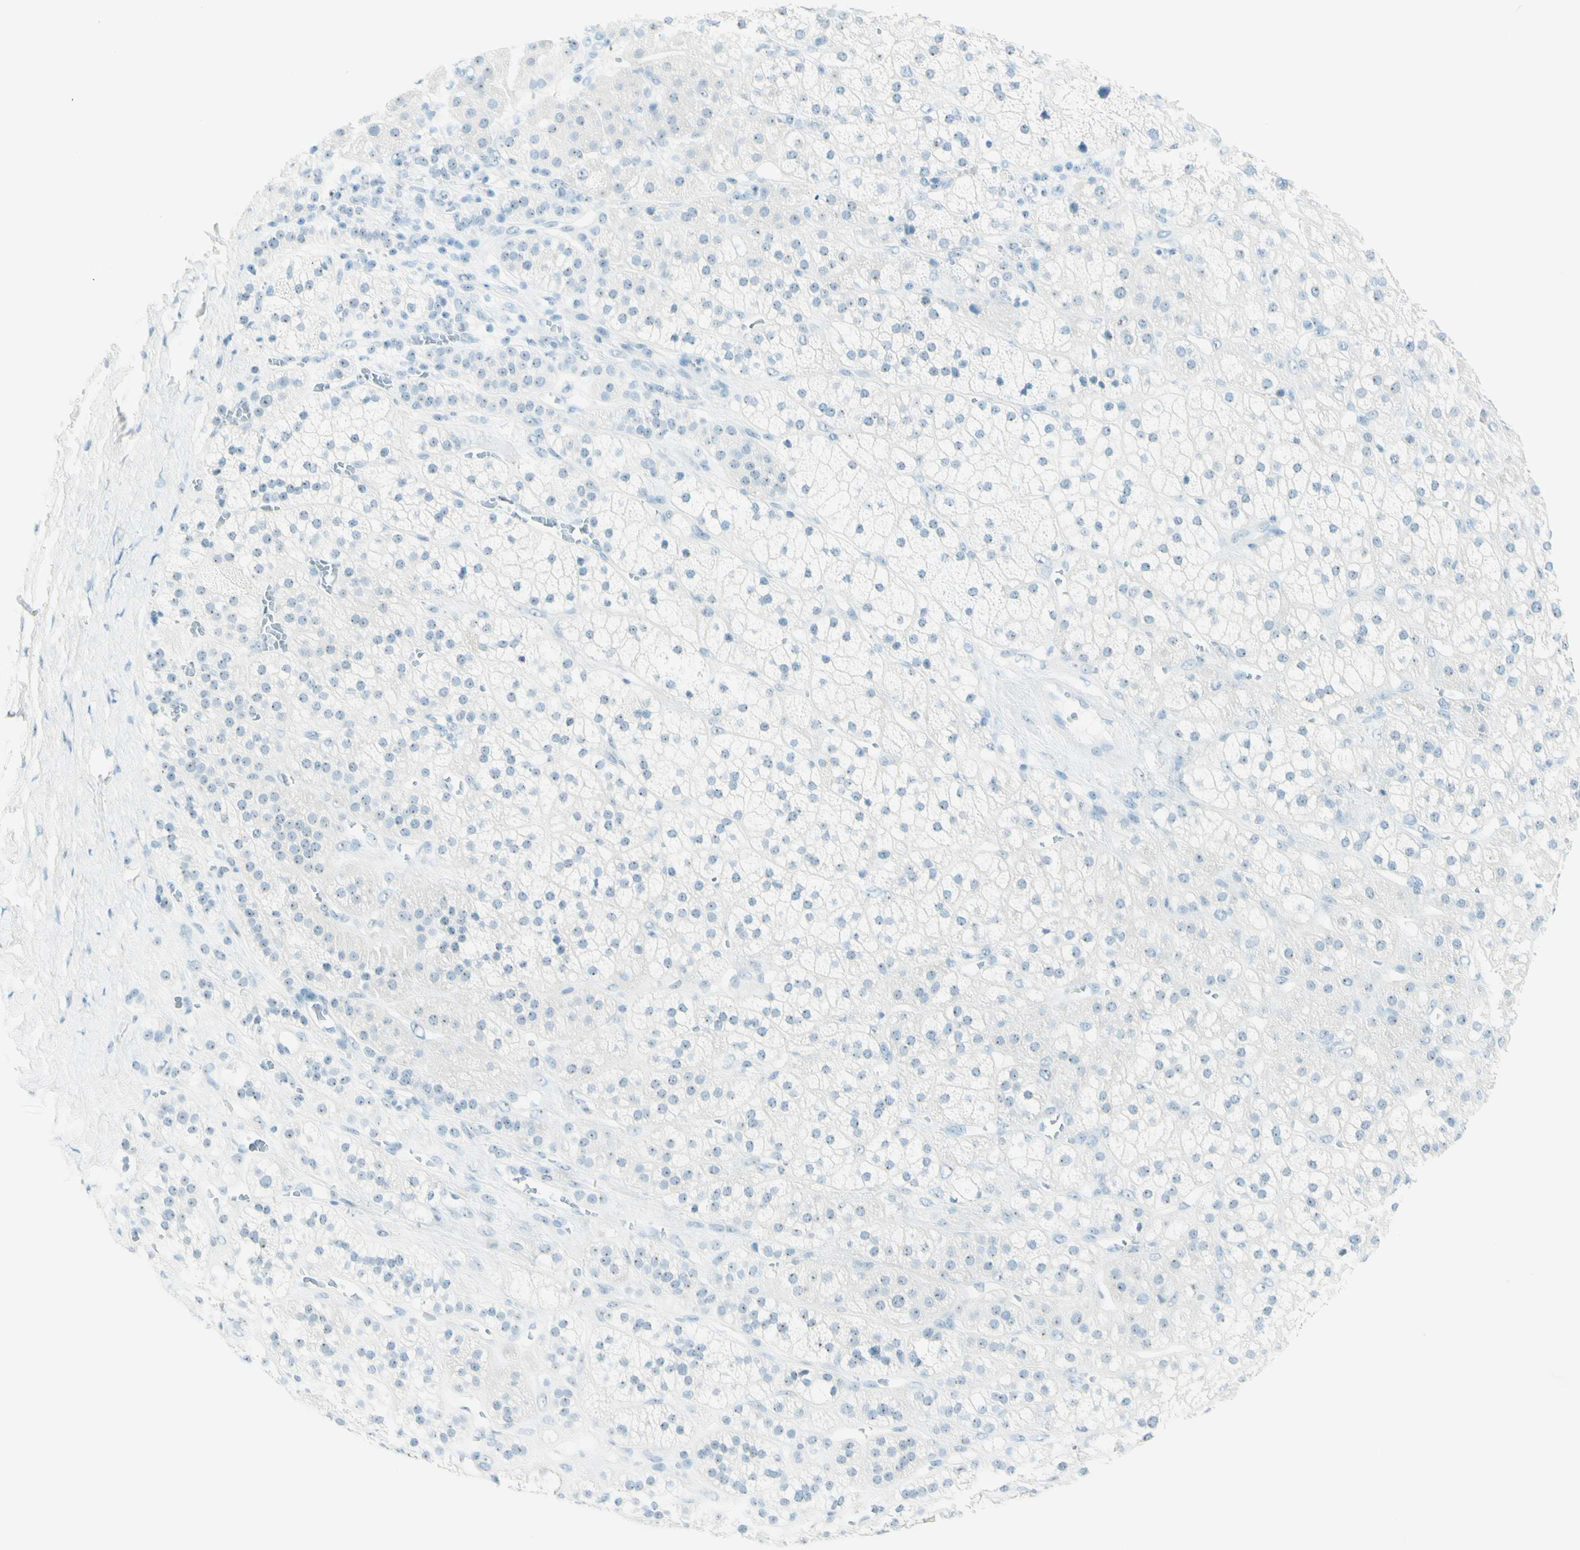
{"staining": {"intensity": "weak", "quantity": "25%-75%", "location": "nuclear"}, "tissue": "adrenal gland", "cell_type": "Glandular cells", "image_type": "normal", "snomed": [{"axis": "morphology", "description": "Normal tissue, NOS"}, {"axis": "topography", "description": "Adrenal gland"}], "caption": "A brown stain labels weak nuclear expression of a protein in glandular cells of benign adrenal gland.", "gene": "FMR1NB", "patient": {"sex": "male", "age": 56}}